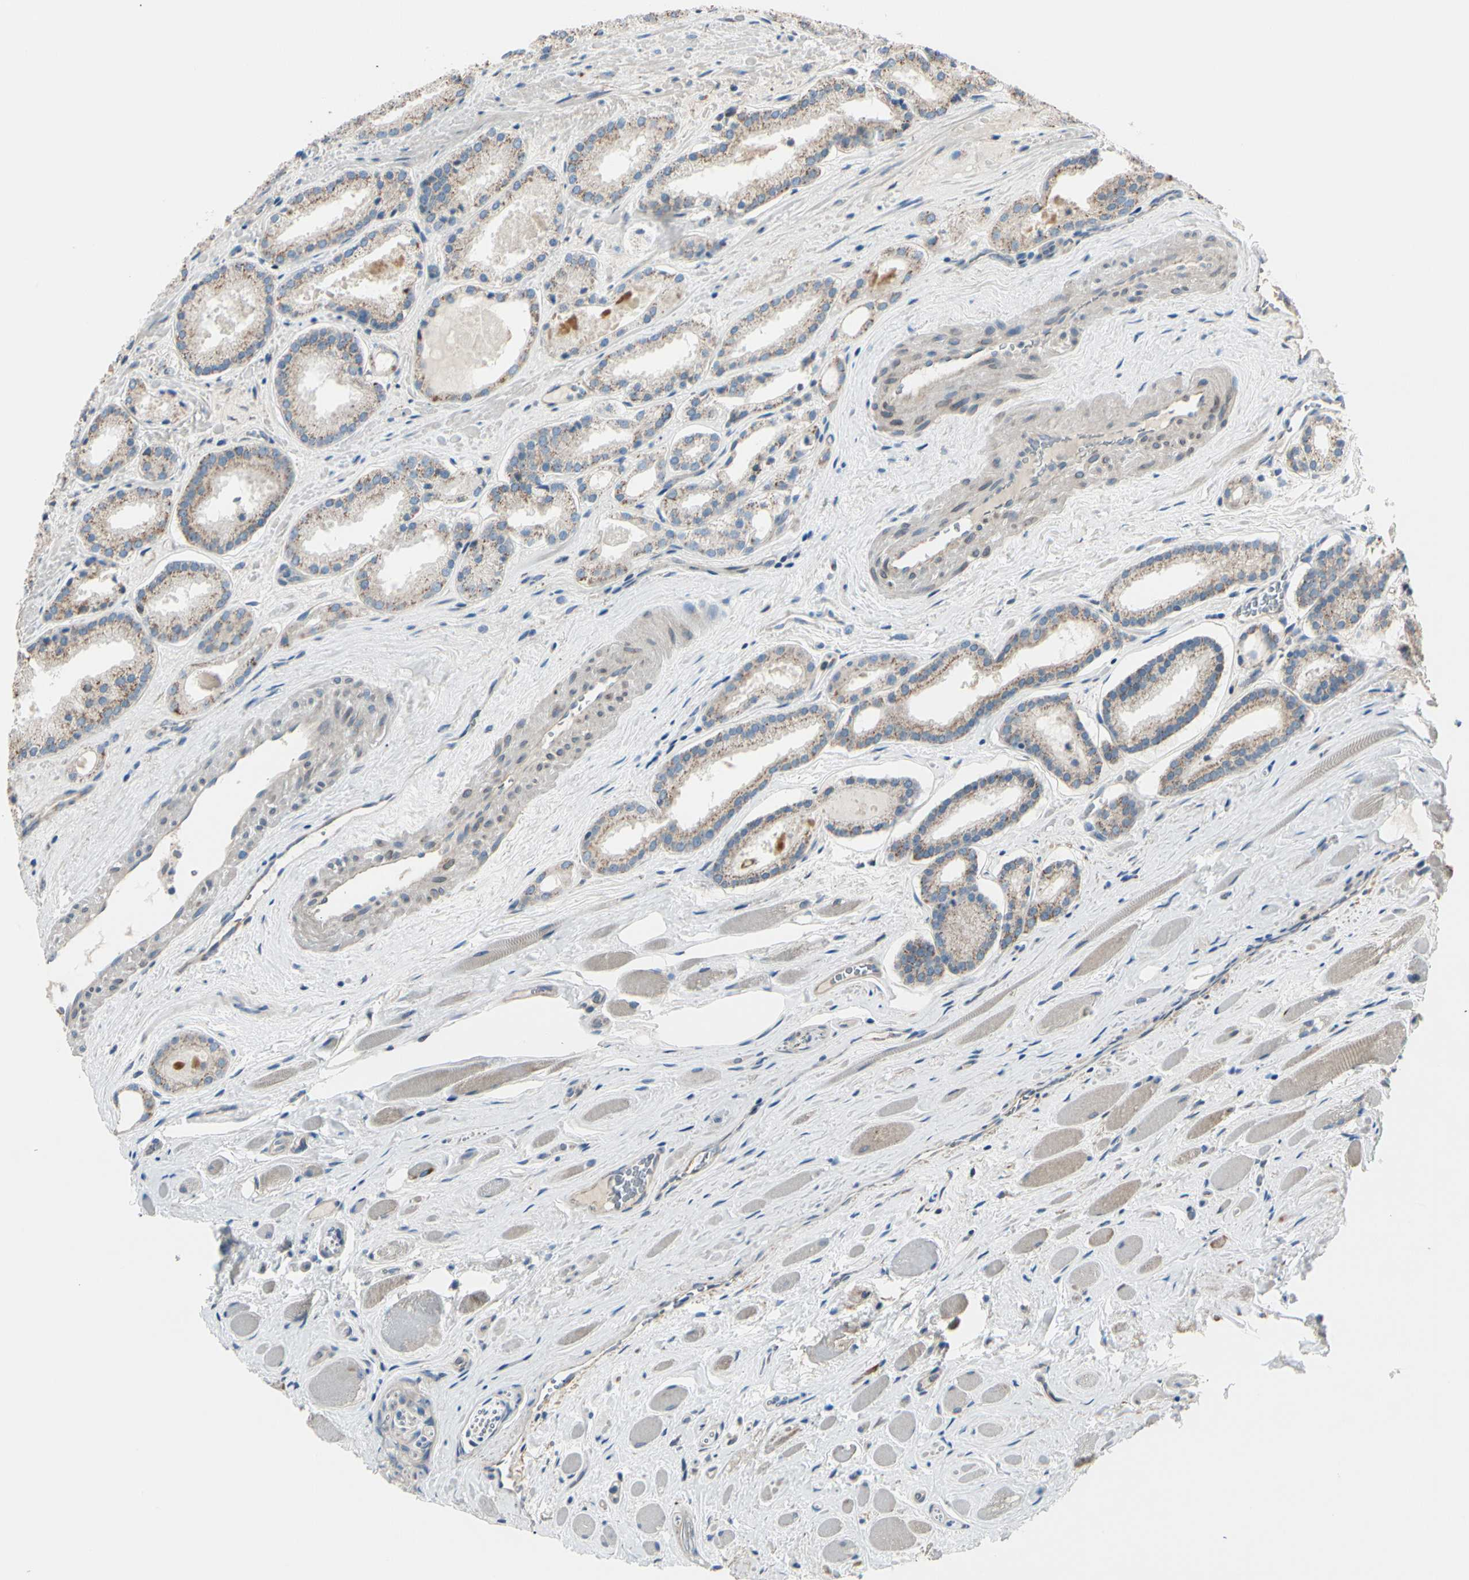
{"staining": {"intensity": "moderate", "quantity": ">75%", "location": "cytoplasmic/membranous"}, "tissue": "prostate cancer", "cell_type": "Tumor cells", "image_type": "cancer", "snomed": [{"axis": "morphology", "description": "Adenocarcinoma, Low grade"}, {"axis": "topography", "description": "Prostate"}], "caption": "Human prostate cancer stained for a protein (brown) displays moderate cytoplasmic/membranous positive expression in about >75% of tumor cells.", "gene": "EPHA3", "patient": {"sex": "male", "age": 59}}